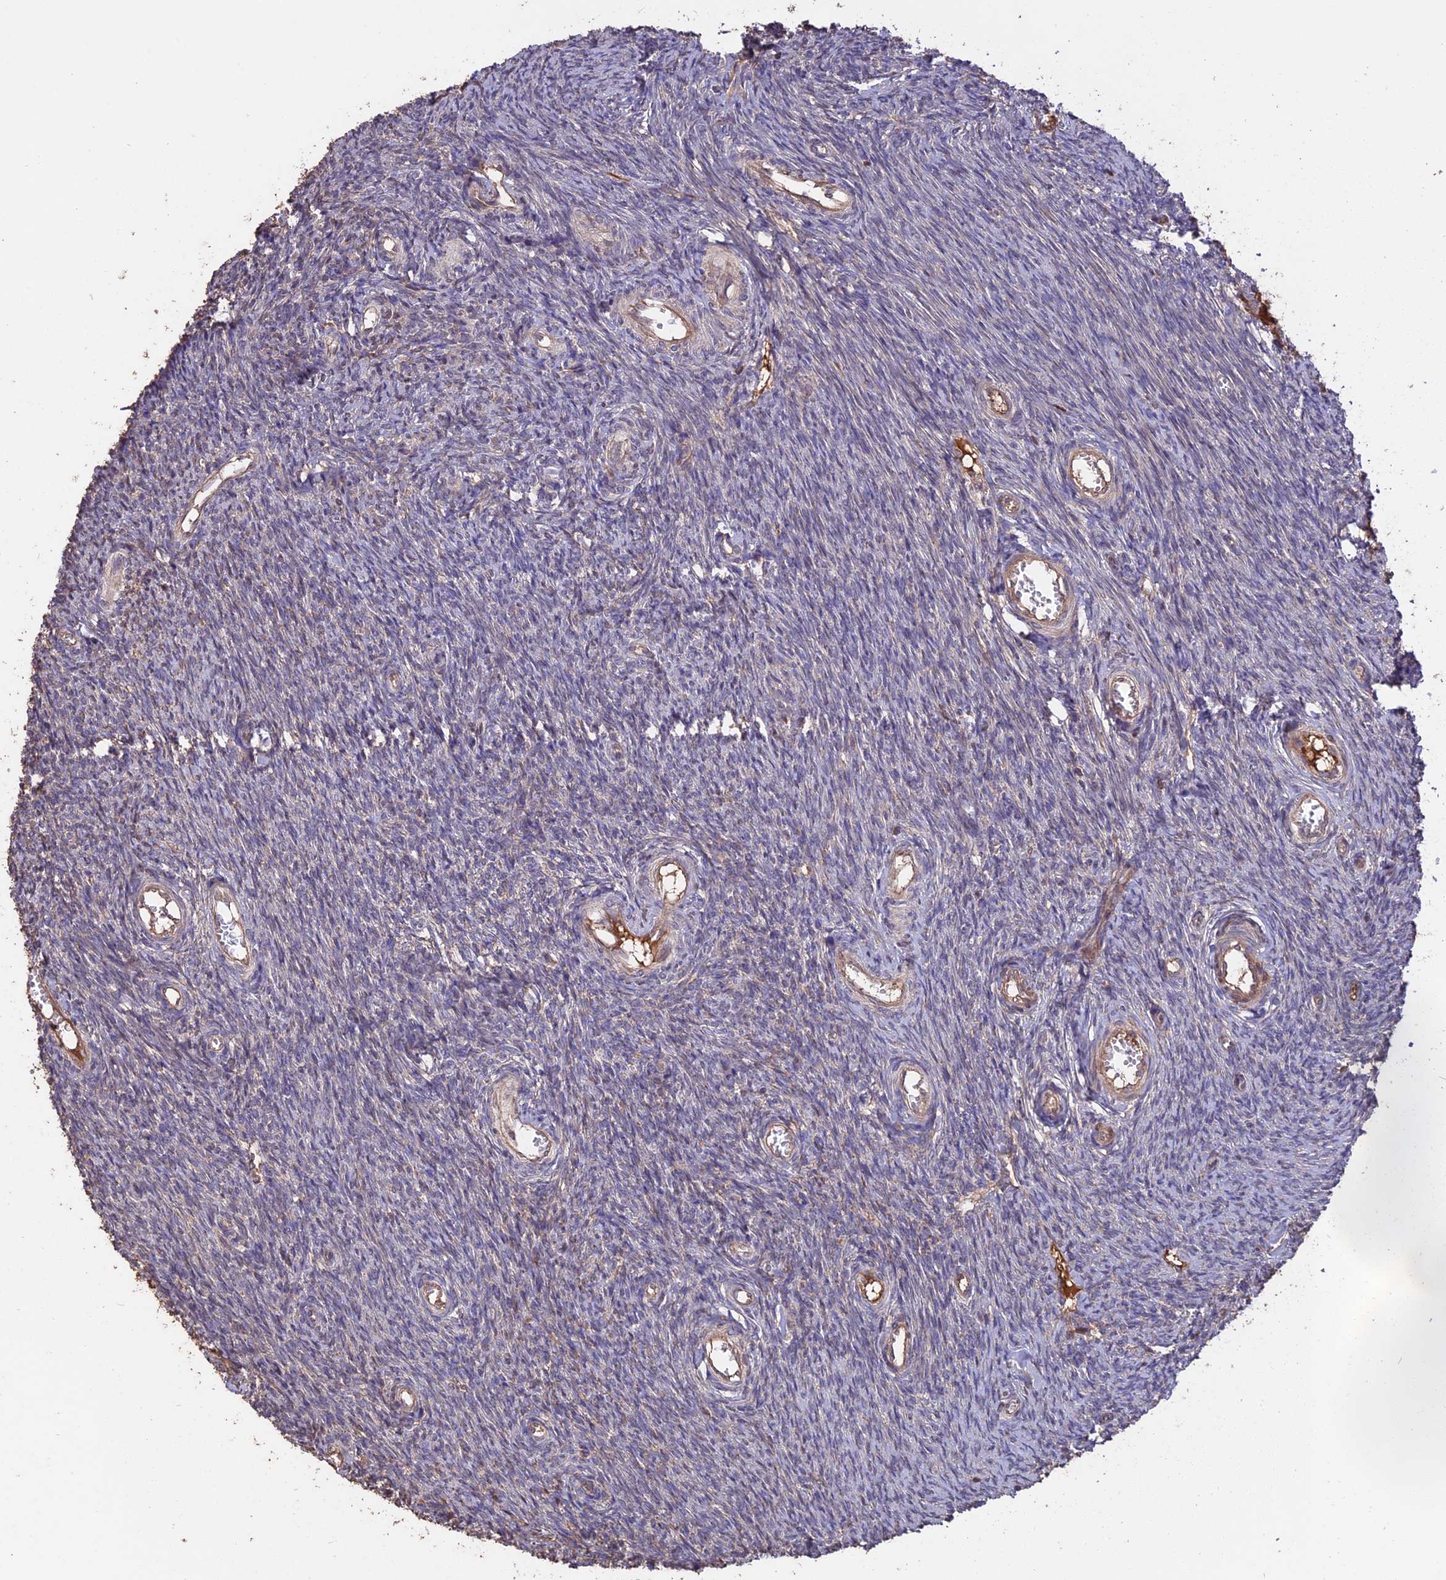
{"staining": {"intensity": "negative", "quantity": "none", "location": "none"}, "tissue": "ovary", "cell_type": "Ovarian stroma cells", "image_type": "normal", "snomed": [{"axis": "morphology", "description": "Normal tissue, NOS"}, {"axis": "topography", "description": "Ovary"}], "caption": "Immunohistochemistry (IHC) histopathology image of benign ovary stained for a protein (brown), which exhibits no expression in ovarian stroma cells.", "gene": "RASAL1", "patient": {"sex": "female", "age": 44}}